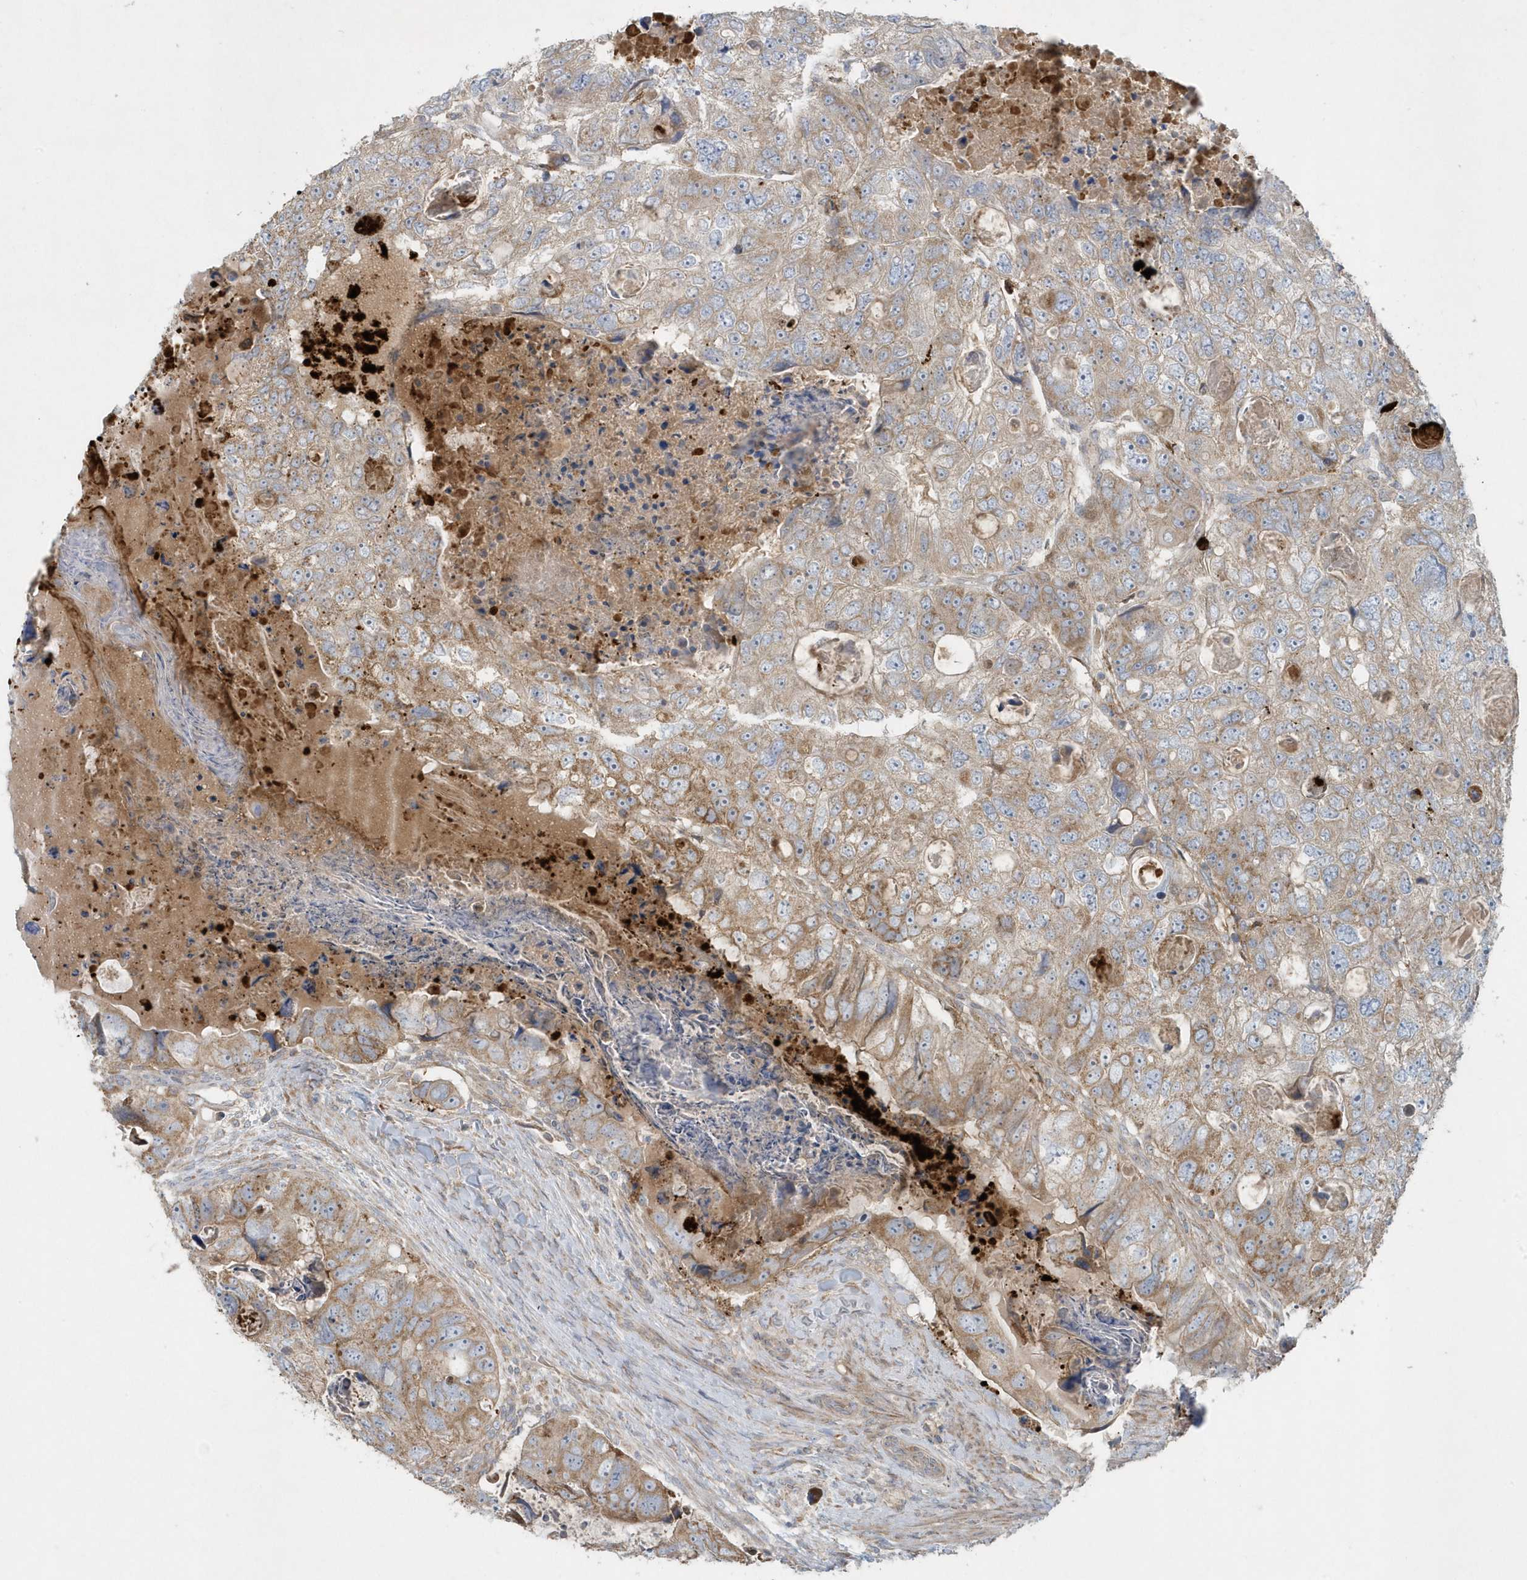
{"staining": {"intensity": "moderate", "quantity": ">75%", "location": "cytoplasmic/membranous"}, "tissue": "colorectal cancer", "cell_type": "Tumor cells", "image_type": "cancer", "snomed": [{"axis": "morphology", "description": "Adenocarcinoma, NOS"}, {"axis": "topography", "description": "Rectum"}], "caption": "Immunohistochemical staining of colorectal cancer demonstrates medium levels of moderate cytoplasmic/membranous protein positivity in approximately >75% of tumor cells. (Brightfield microscopy of DAB IHC at high magnification).", "gene": "SLC38A2", "patient": {"sex": "male", "age": 59}}